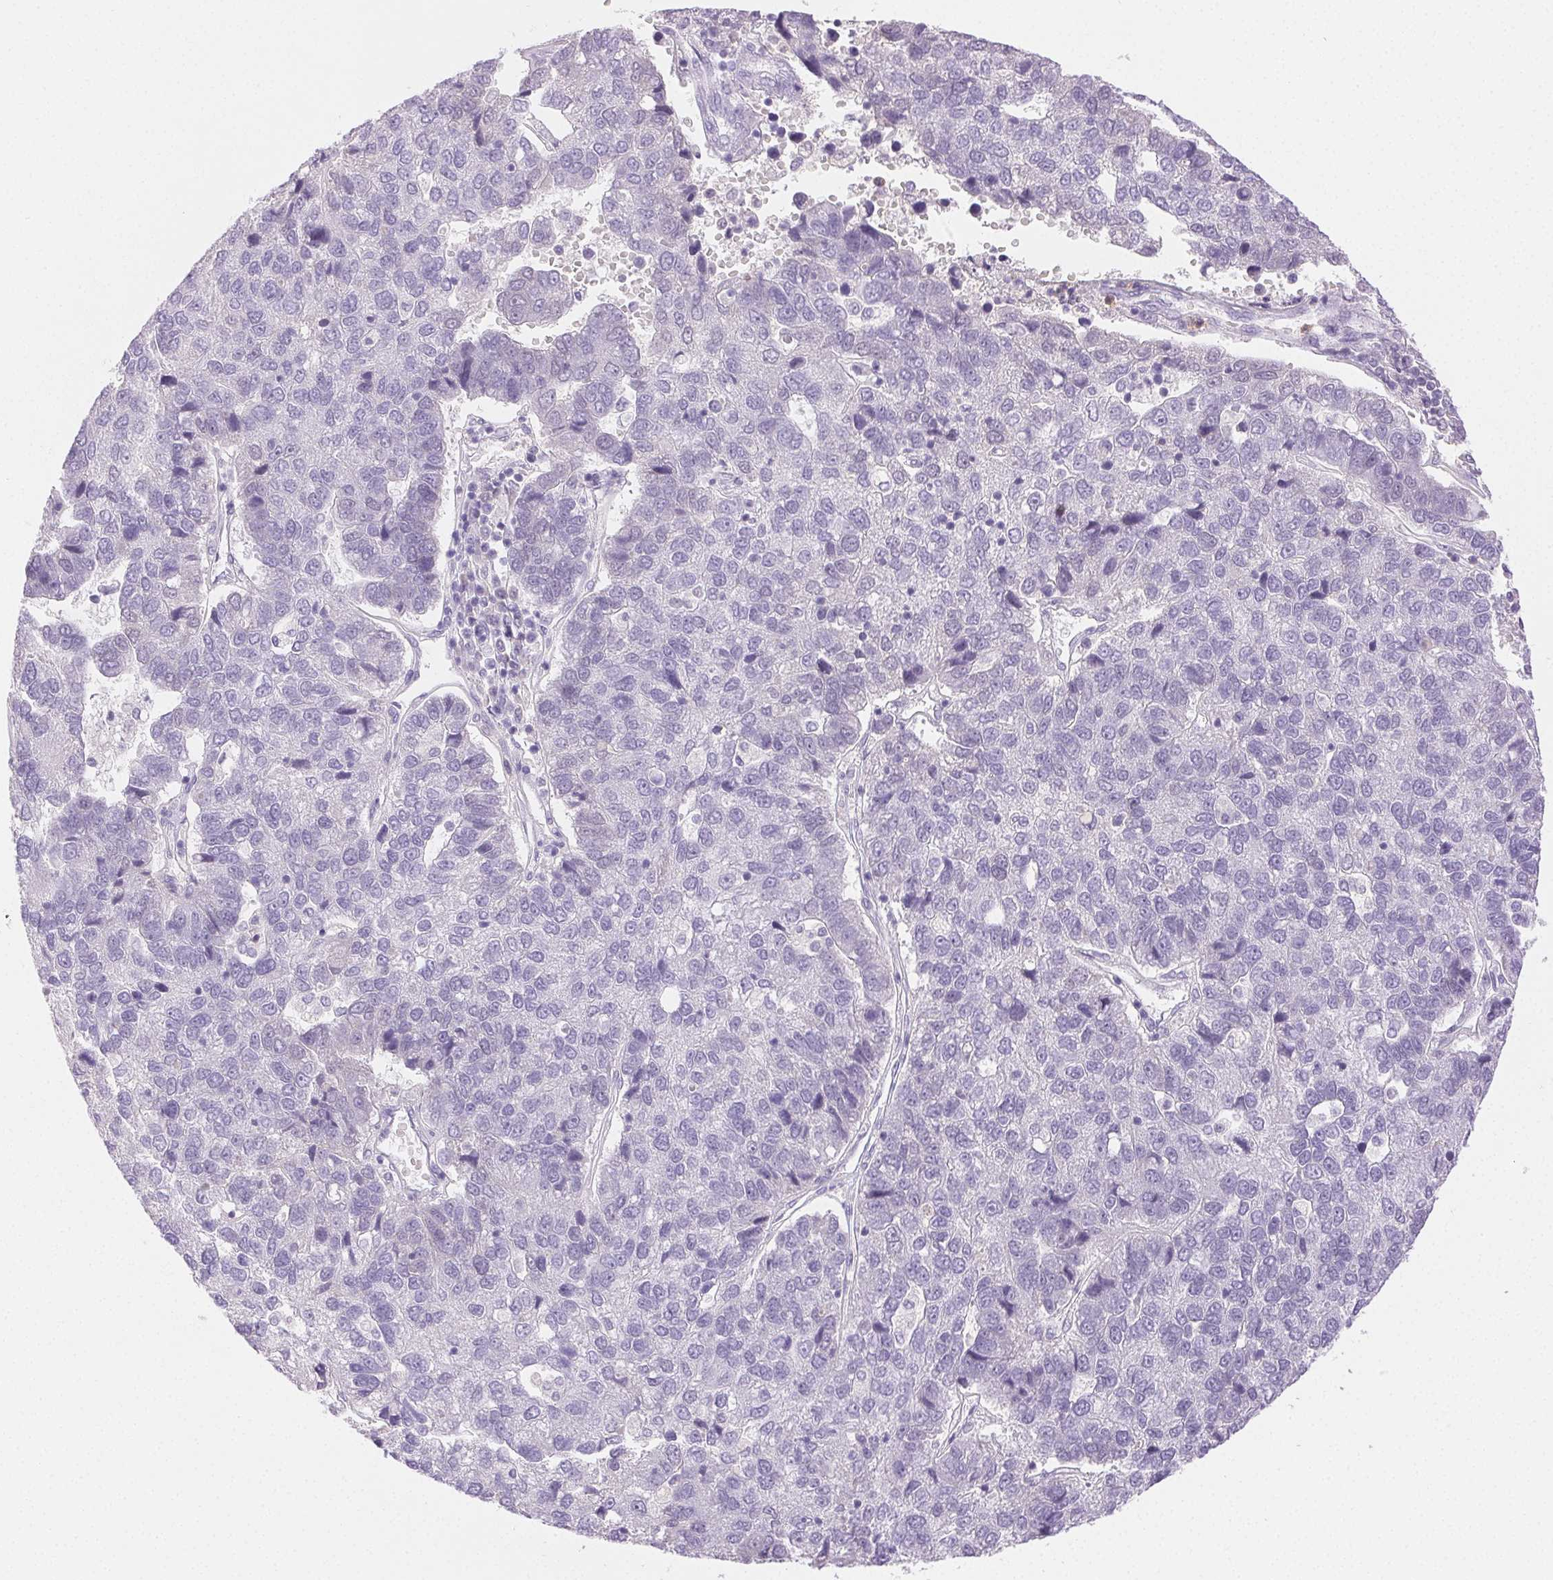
{"staining": {"intensity": "negative", "quantity": "none", "location": "none"}, "tissue": "pancreatic cancer", "cell_type": "Tumor cells", "image_type": "cancer", "snomed": [{"axis": "morphology", "description": "Adenocarcinoma, NOS"}, {"axis": "topography", "description": "Pancreas"}], "caption": "Immunohistochemical staining of human pancreatic adenocarcinoma exhibits no significant expression in tumor cells. (Immunohistochemistry, brightfield microscopy, high magnification).", "gene": "EMX2", "patient": {"sex": "female", "age": 61}}